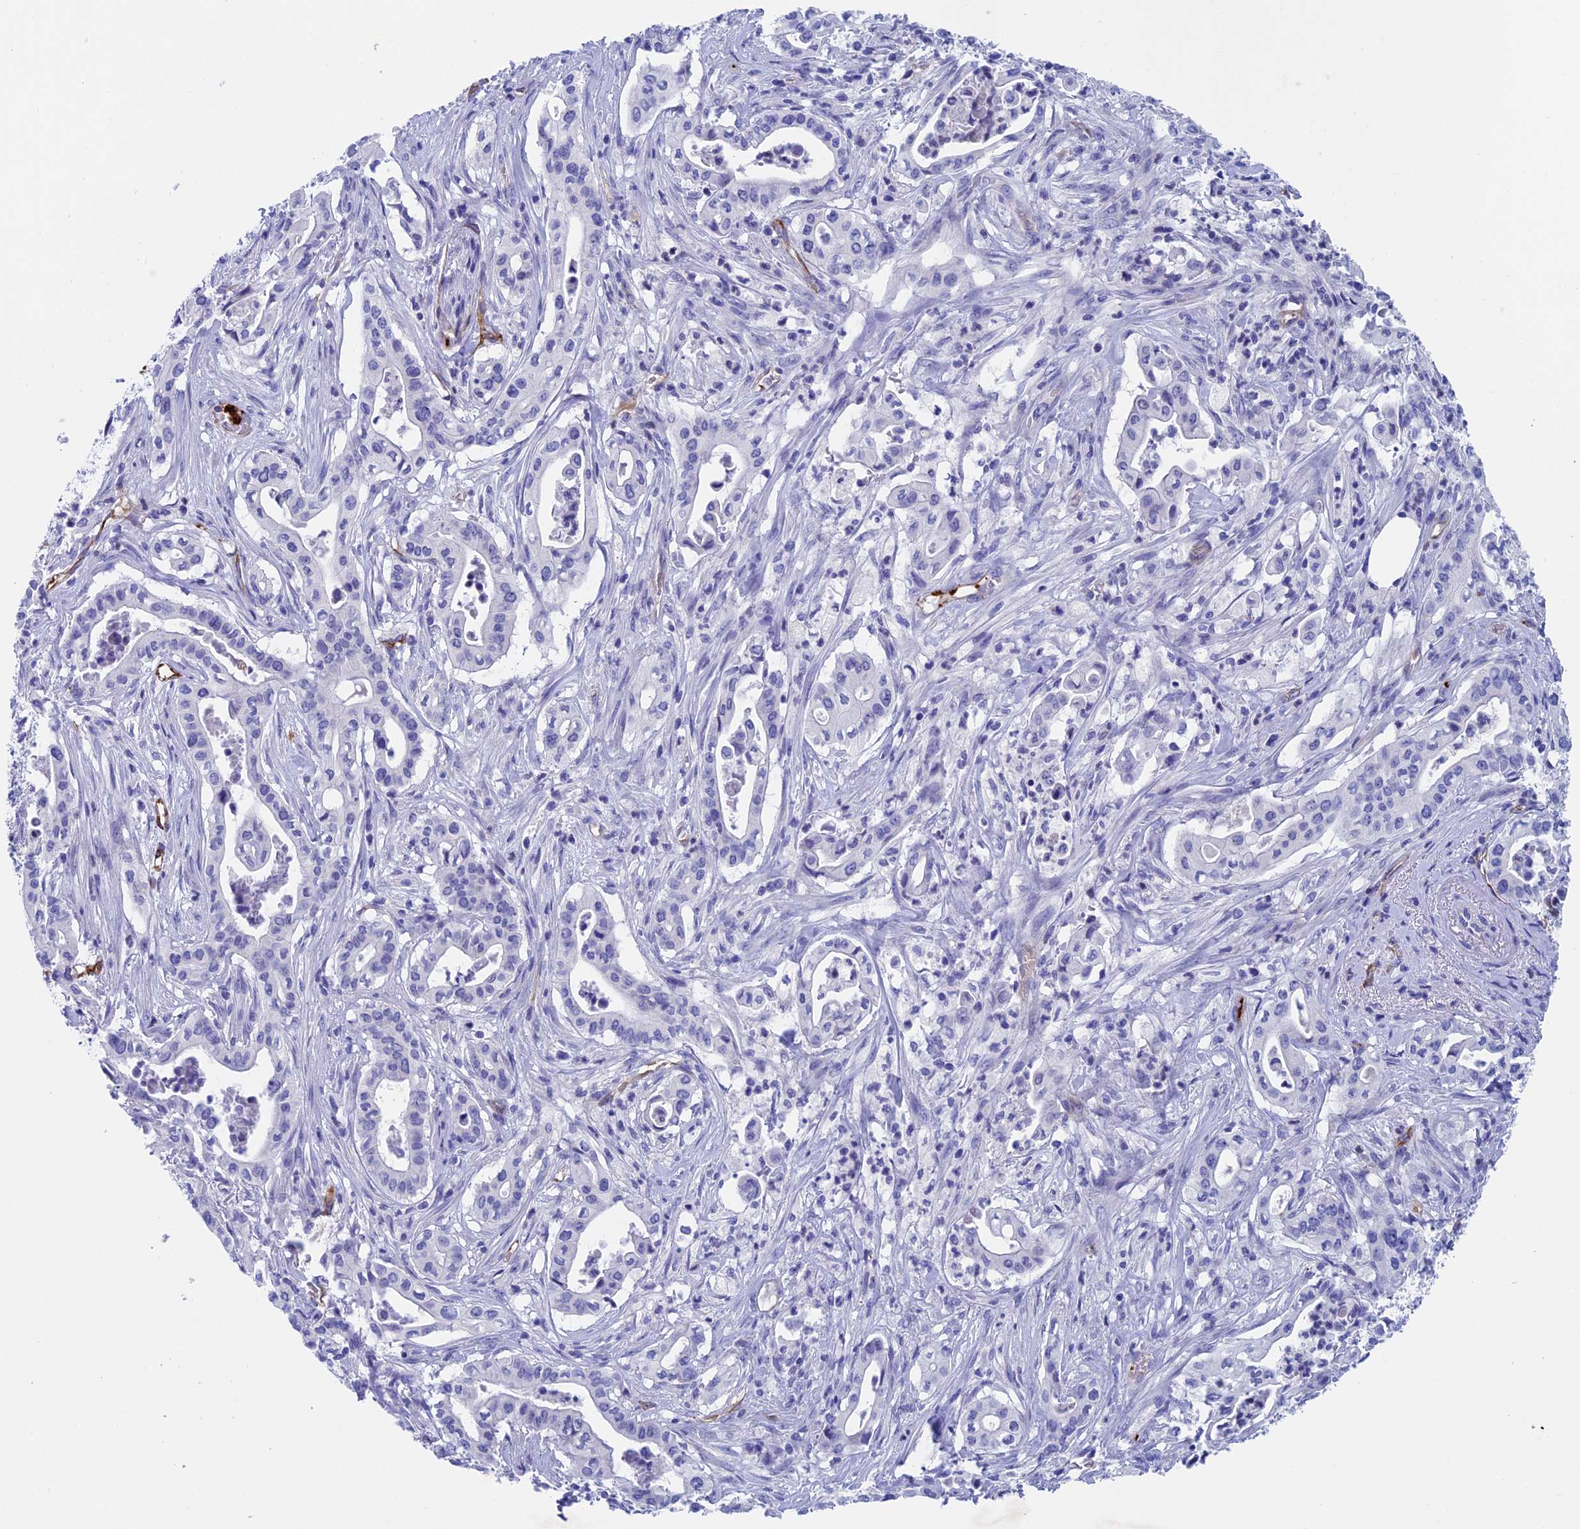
{"staining": {"intensity": "negative", "quantity": "none", "location": "none"}, "tissue": "pancreatic cancer", "cell_type": "Tumor cells", "image_type": "cancer", "snomed": [{"axis": "morphology", "description": "Adenocarcinoma, NOS"}, {"axis": "topography", "description": "Pancreas"}], "caption": "The IHC image has no significant positivity in tumor cells of pancreatic adenocarcinoma tissue.", "gene": "INSYN1", "patient": {"sex": "female", "age": 77}}